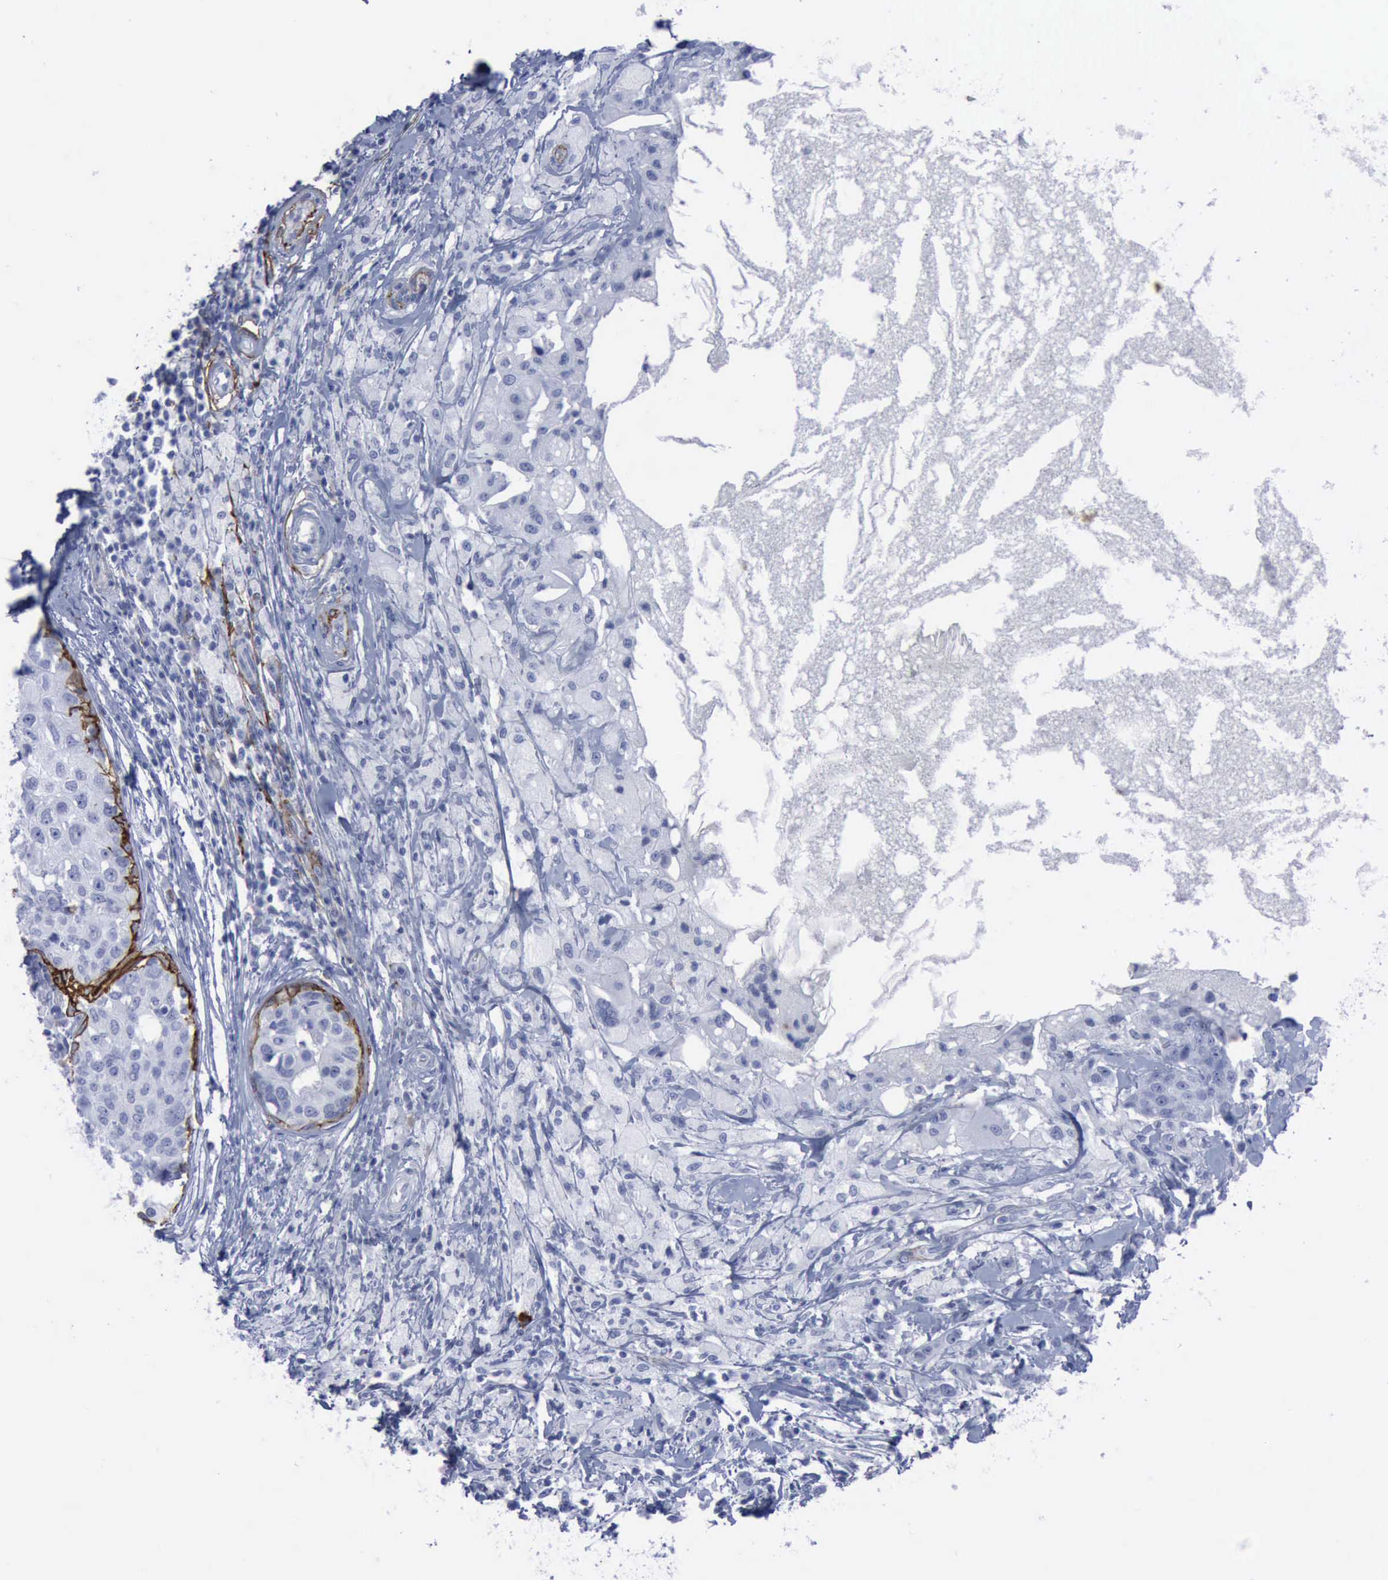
{"staining": {"intensity": "negative", "quantity": "none", "location": "none"}, "tissue": "breast cancer", "cell_type": "Tumor cells", "image_type": "cancer", "snomed": [{"axis": "morphology", "description": "Duct carcinoma"}, {"axis": "topography", "description": "Breast"}], "caption": "Histopathology image shows no significant protein positivity in tumor cells of breast cancer (infiltrating ductal carcinoma).", "gene": "NGFR", "patient": {"sex": "female", "age": 27}}